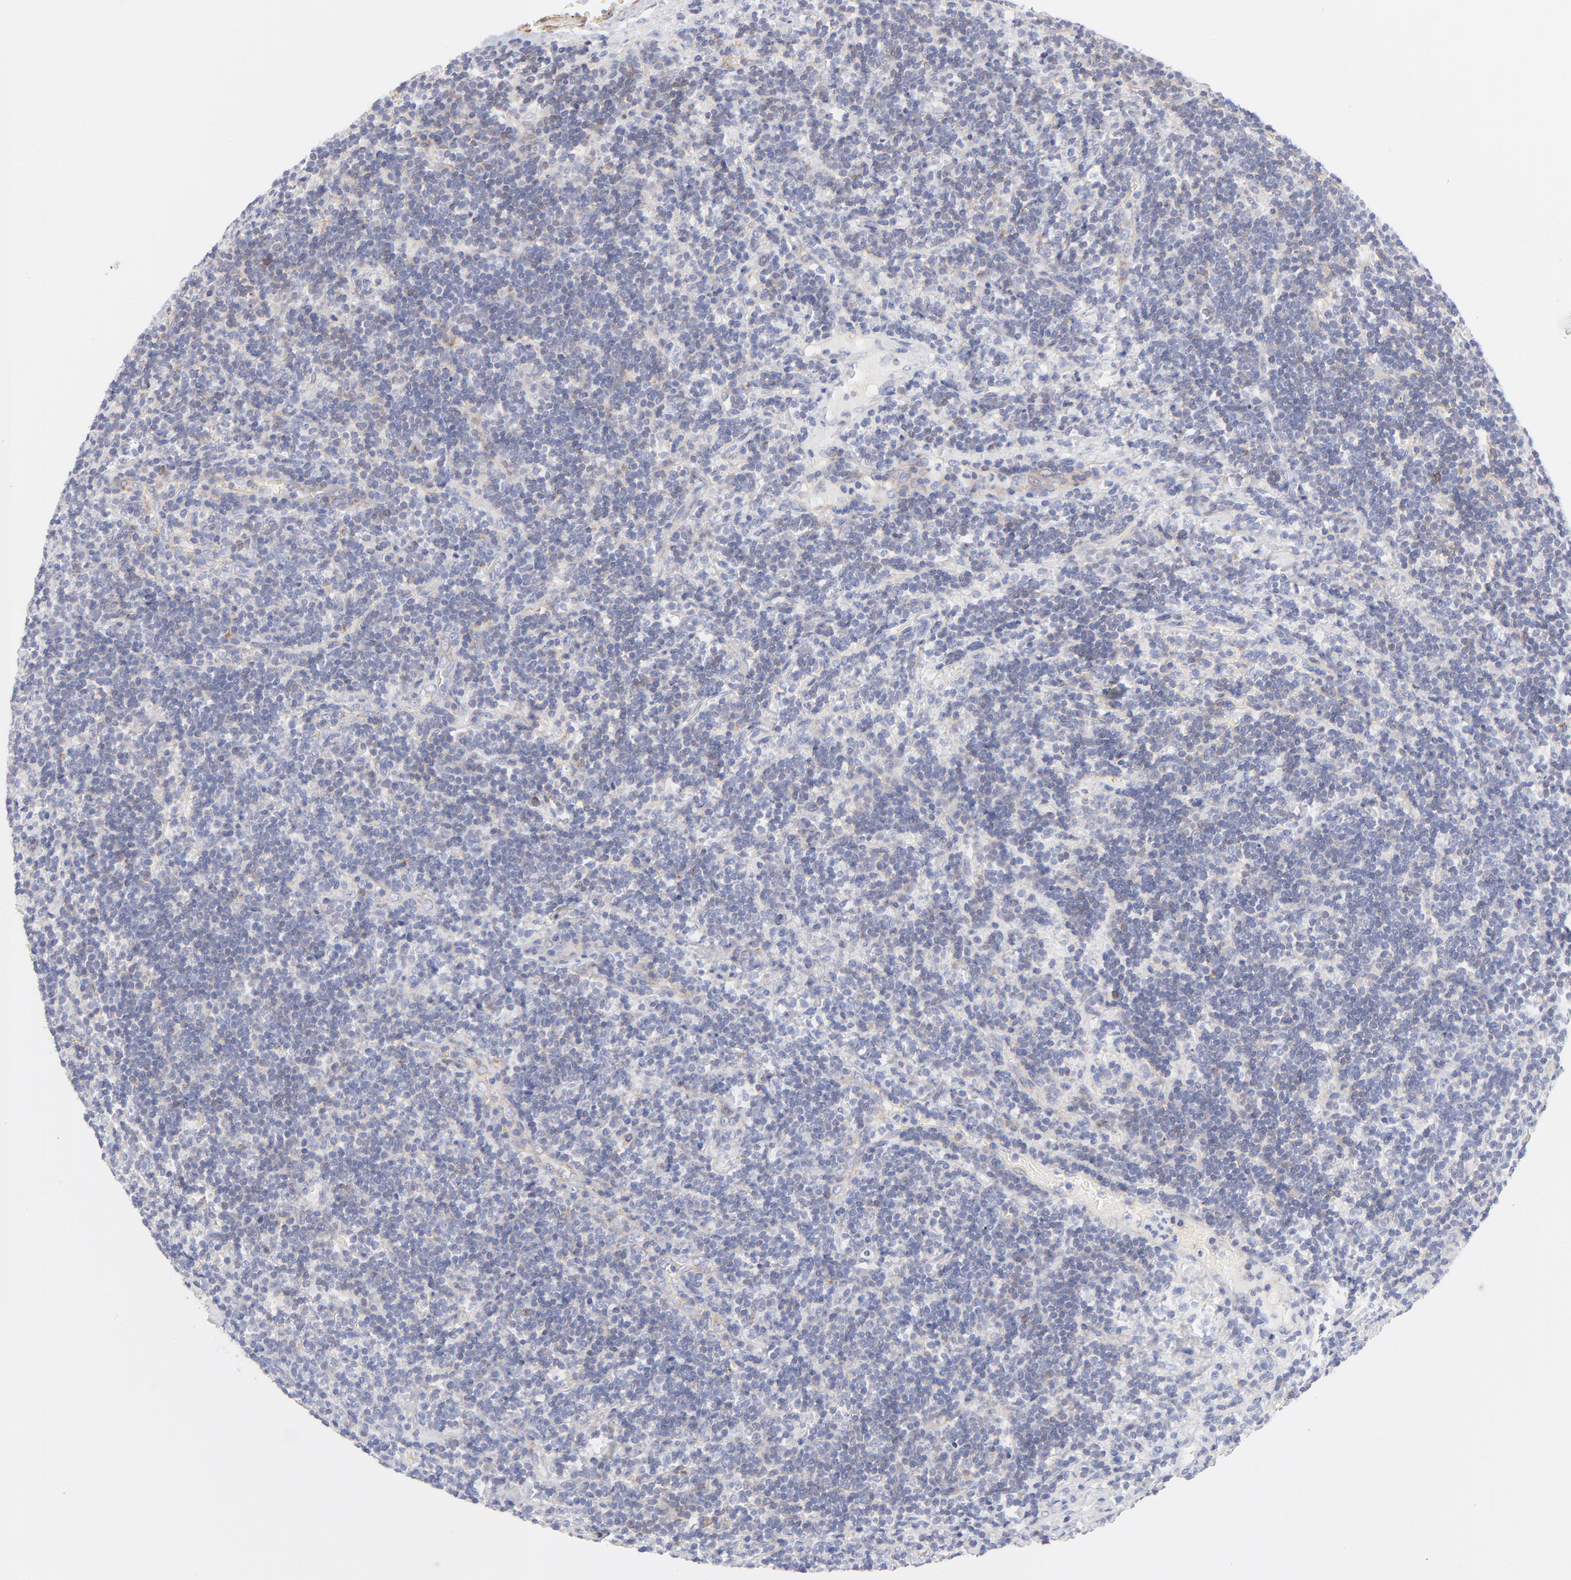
{"staining": {"intensity": "weak", "quantity": "25%-75%", "location": "cytoplasmic/membranous"}, "tissue": "lymphoma", "cell_type": "Tumor cells", "image_type": "cancer", "snomed": [{"axis": "morphology", "description": "Malignant lymphoma, non-Hodgkin's type, Low grade"}, {"axis": "topography", "description": "Lymph node"}], "caption": "Protein staining of lymphoma tissue reveals weak cytoplasmic/membranous staining in about 25%-75% of tumor cells. Using DAB (3,3'-diaminobenzidine) (brown) and hematoxylin (blue) stains, captured at high magnification using brightfield microscopy.", "gene": "ACTA2", "patient": {"sex": "male", "age": 70}}